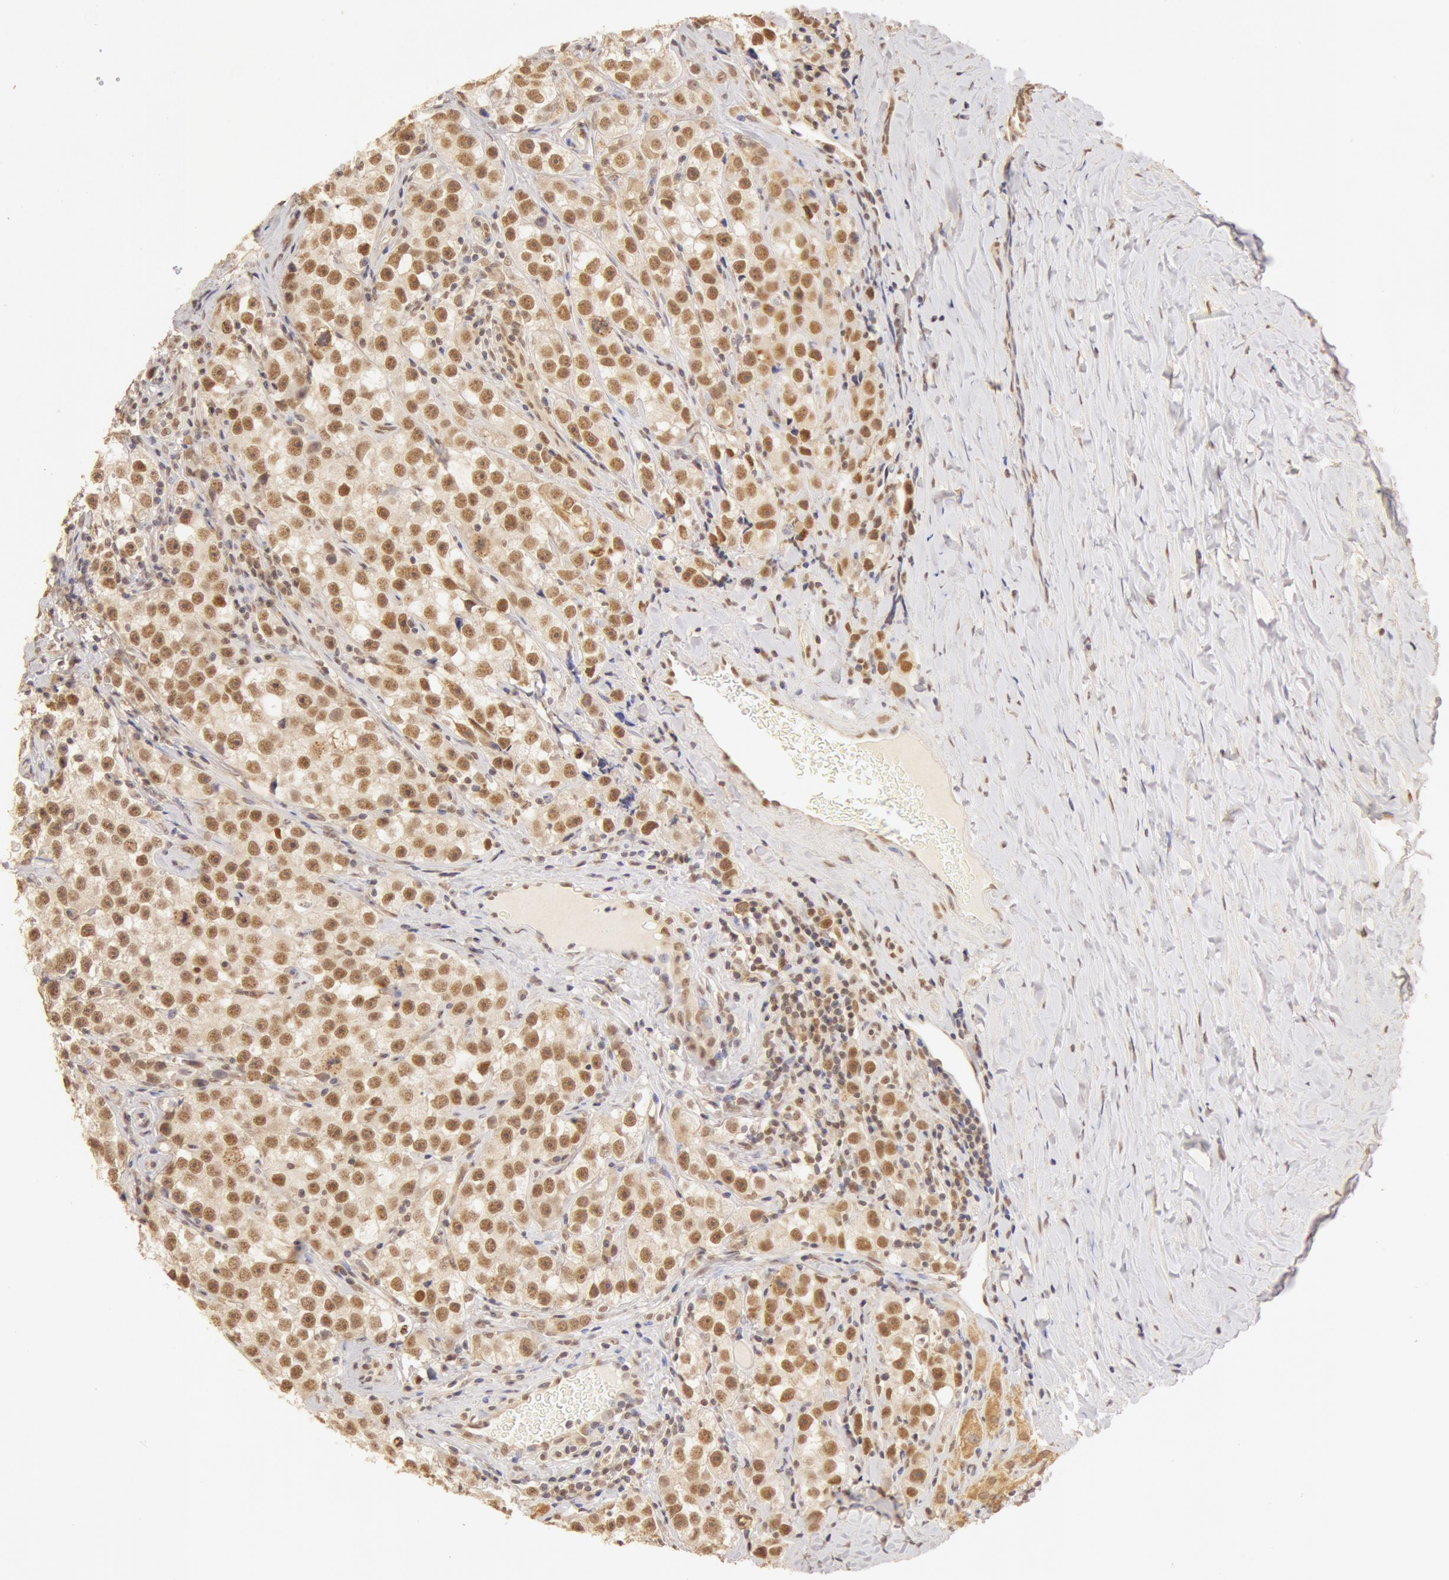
{"staining": {"intensity": "strong", "quantity": ">75%", "location": "cytoplasmic/membranous,nuclear"}, "tissue": "testis cancer", "cell_type": "Tumor cells", "image_type": "cancer", "snomed": [{"axis": "morphology", "description": "Seminoma, NOS"}, {"axis": "topography", "description": "Testis"}], "caption": "Immunohistochemistry (IHC) photomicrograph of human testis cancer stained for a protein (brown), which demonstrates high levels of strong cytoplasmic/membranous and nuclear positivity in about >75% of tumor cells.", "gene": "SNRNP70", "patient": {"sex": "male", "age": 32}}